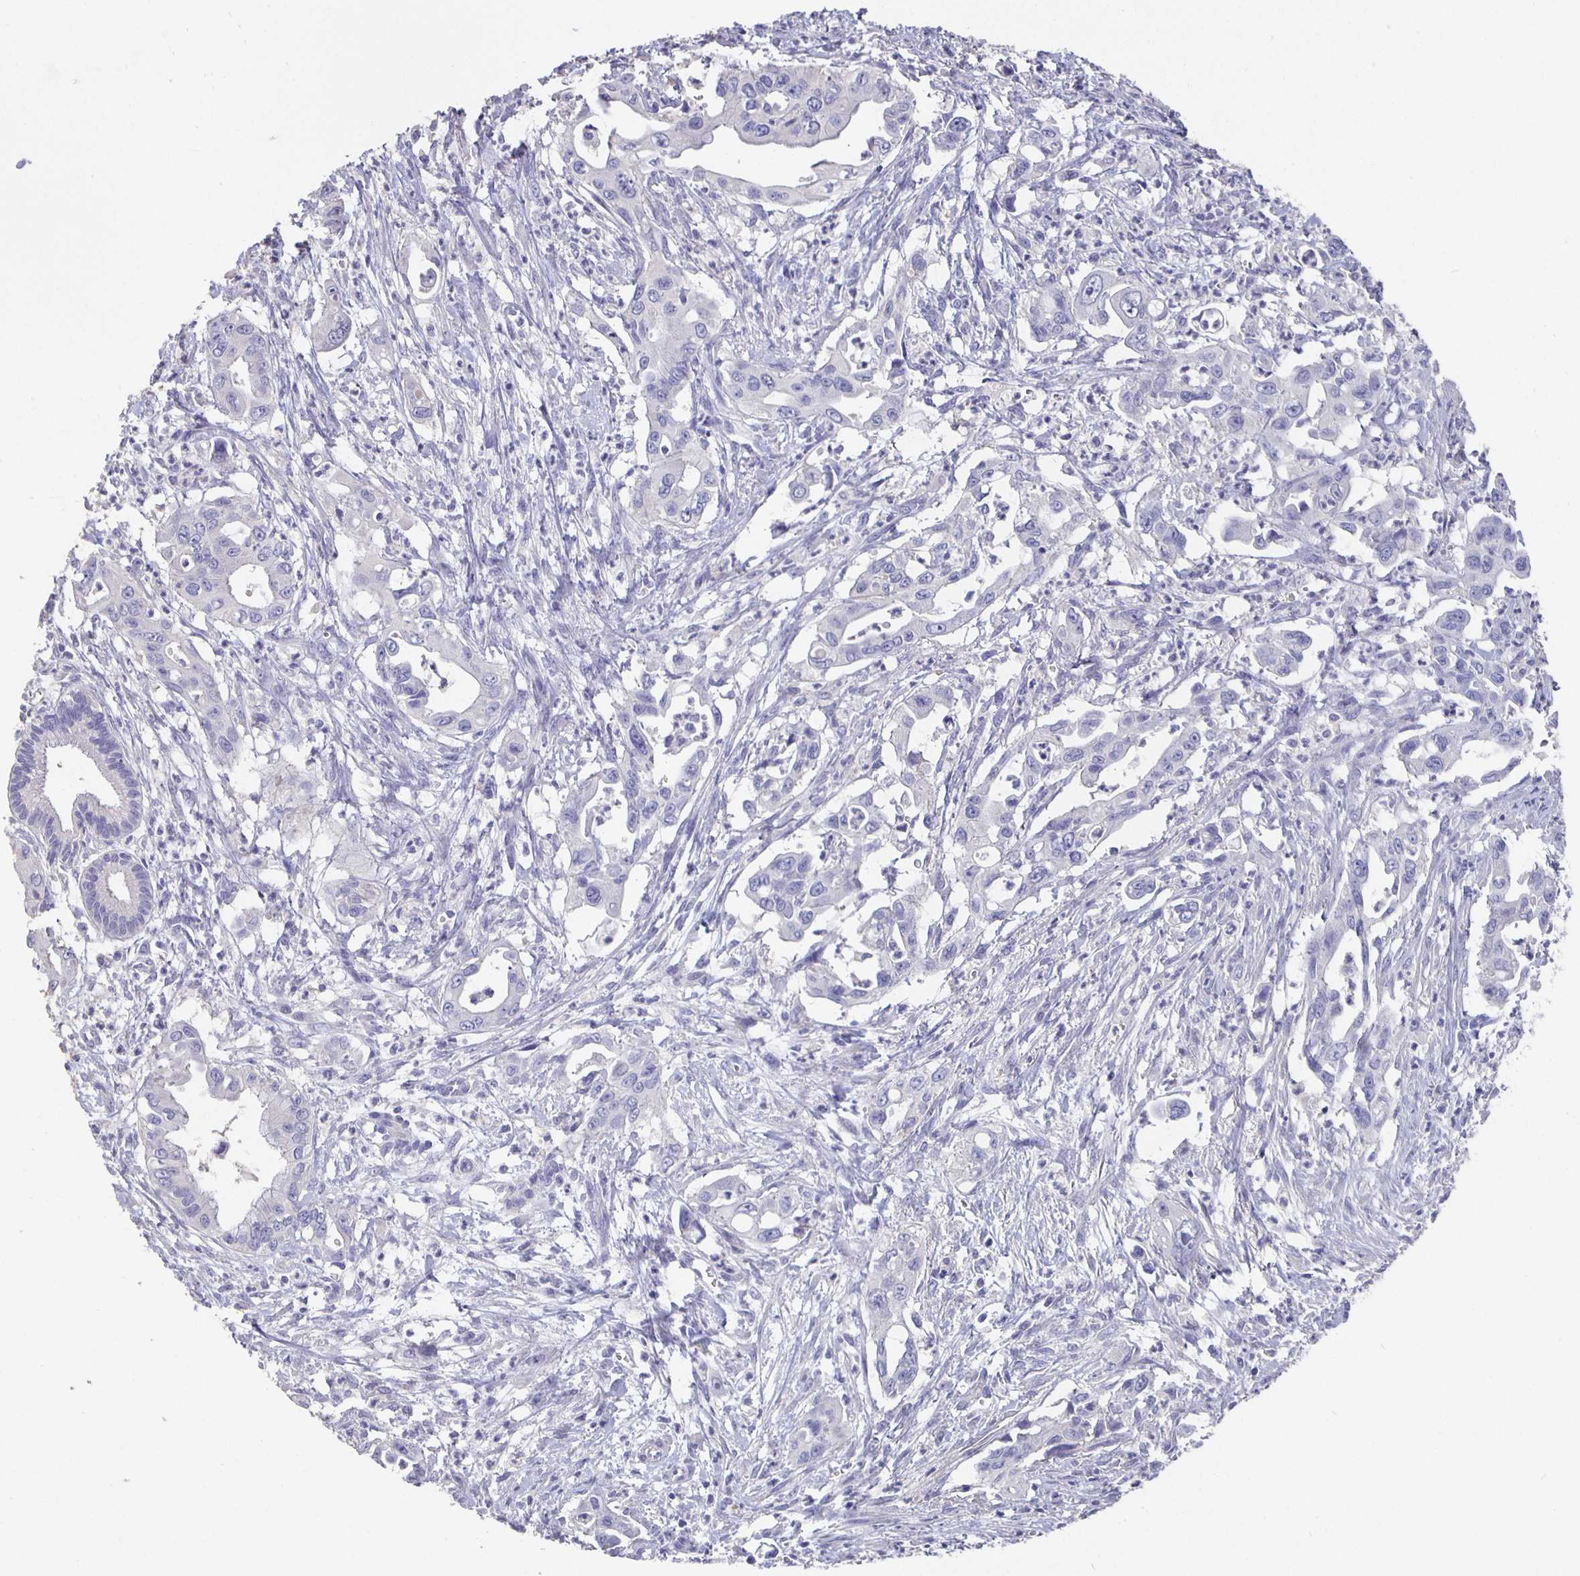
{"staining": {"intensity": "negative", "quantity": "none", "location": "none"}, "tissue": "pancreatic cancer", "cell_type": "Tumor cells", "image_type": "cancer", "snomed": [{"axis": "morphology", "description": "Adenocarcinoma, NOS"}, {"axis": "topography", "description": "Pancreas"}], "caption": "Pancreatic cancer was stained to show a protein in brown. There is no significant positivity in tumor cells. The staining is performed using DAB brown chromogen with nuclei counter-stained in using hematoxylin.", "gene": "CFAP74", "patient": {"sex": "male", "age": 61}}